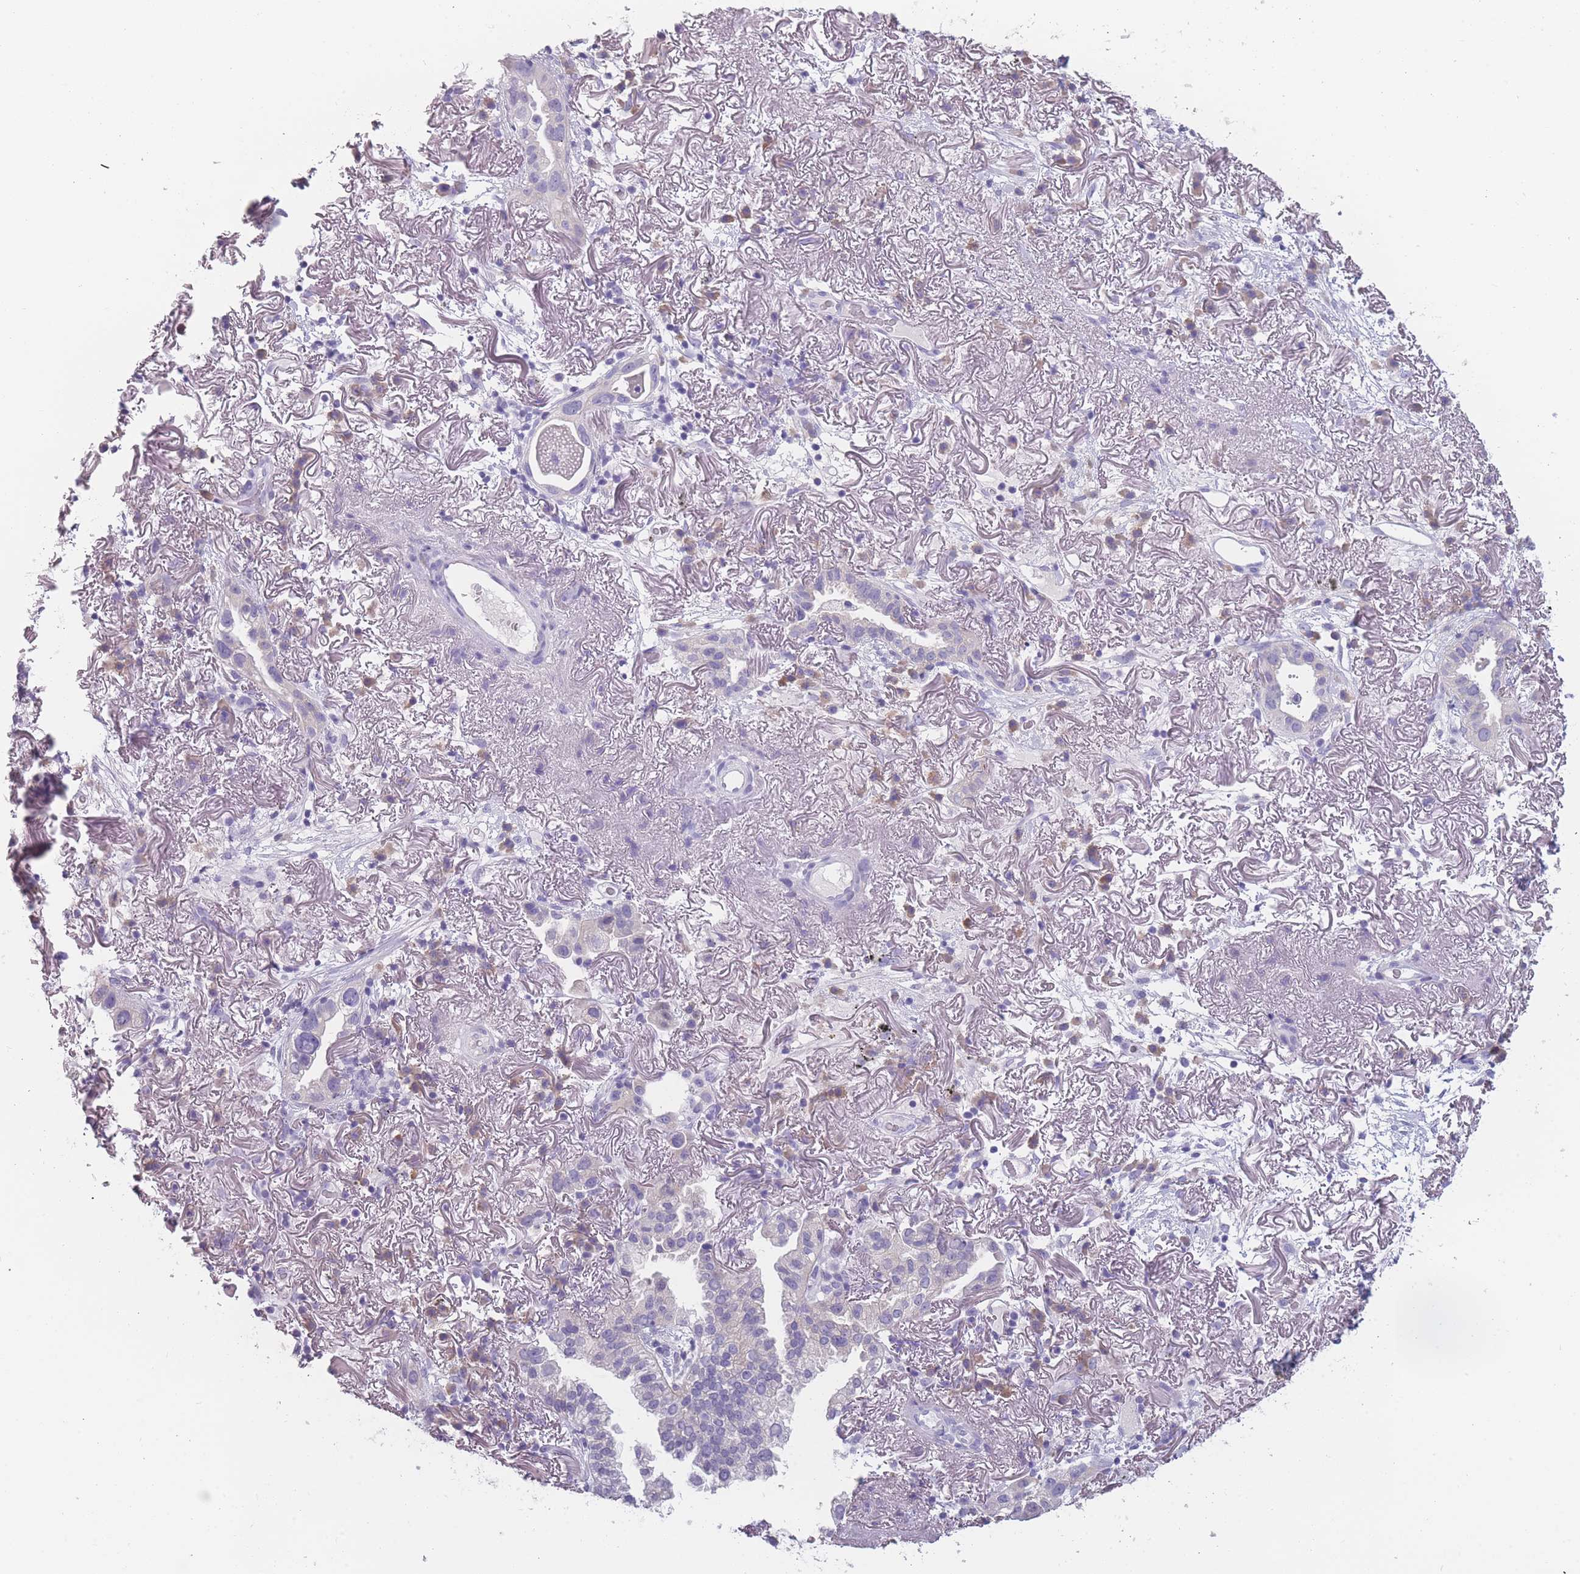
{"staining": {"intensity": "negative", "quantity": "none", "location": "none"}, "tissue": "lung cancer", "cell_type": "Tumor cells", "image_type": "cancer", "snomed": [{"axis": "morphology", "description": "Adenocarcinoma, NOS"}, {"axis": "topography", "description": "Lung"}], "caption": "The histopathology image shows no staining of tumor cells in lung adenocarcinoma. The staining is performed using DAB (3,3'-diaminobenzidine) brown chromogen with nuclei counter-stained in using hematoxylin.", "gene": "PPFIA3", "patient": {"sex": "female", "age": 69}}